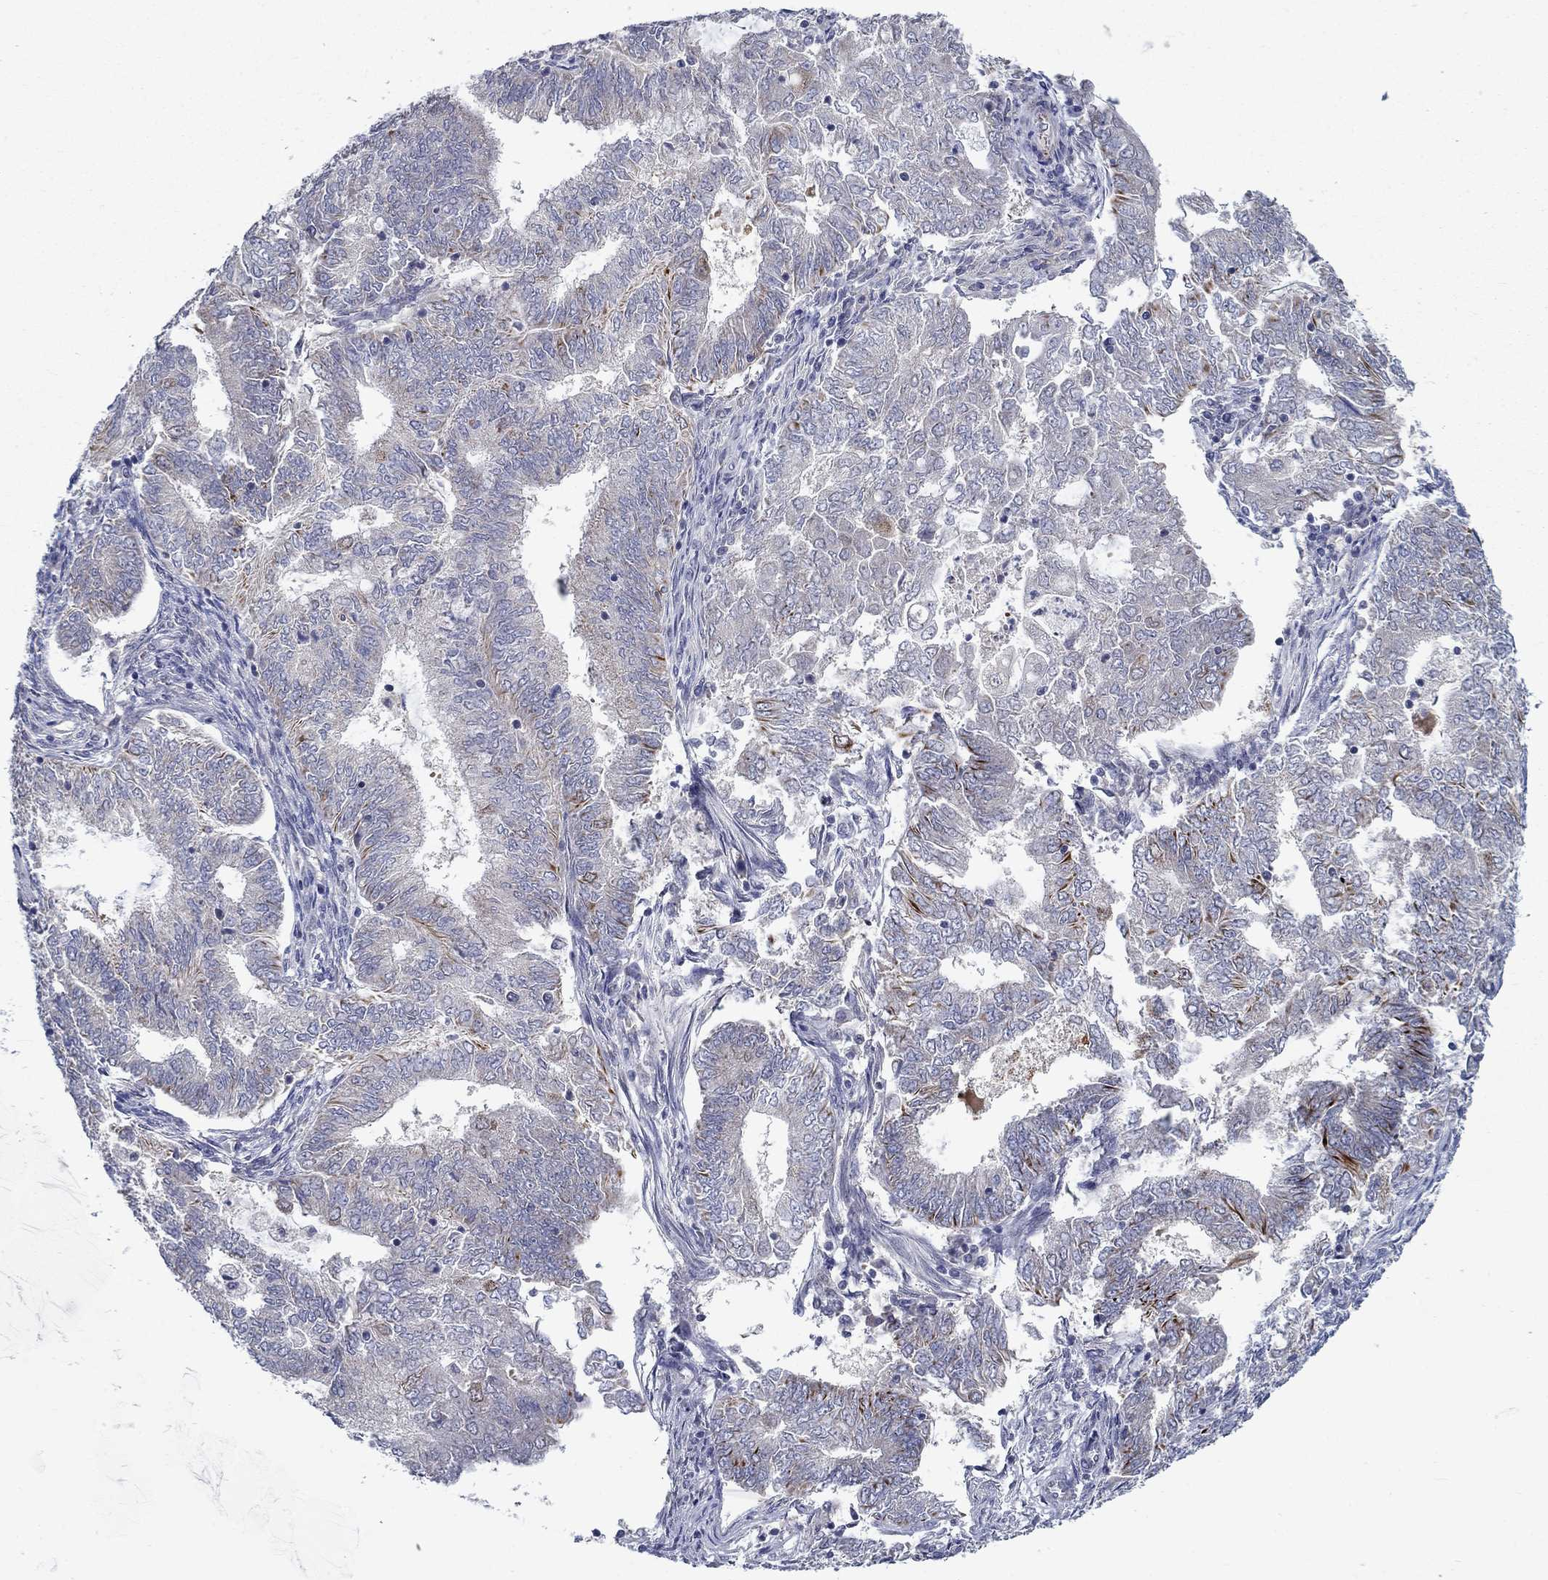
{"staining": {"intensity": "strong", "quantity": "<25%", "location": "cytoplasmic/membranous"}, "tissue": "endometrial cancer", "cell_type": "Tumor cells", "image_type": "cancer", "snomed": [{"axis": "morphology", "description": "Adenocarcinoma, NOS"}, {"axis": "topography", "description": "Endometrium"}], "caption": "Protein staining reveals strong cytoplasmic/membranous staining in about <25% of tumor cells in adenocarcinoma (endometrial).", "gene": "LACTB2", "patient": {"sex": "female", "age": 62}}